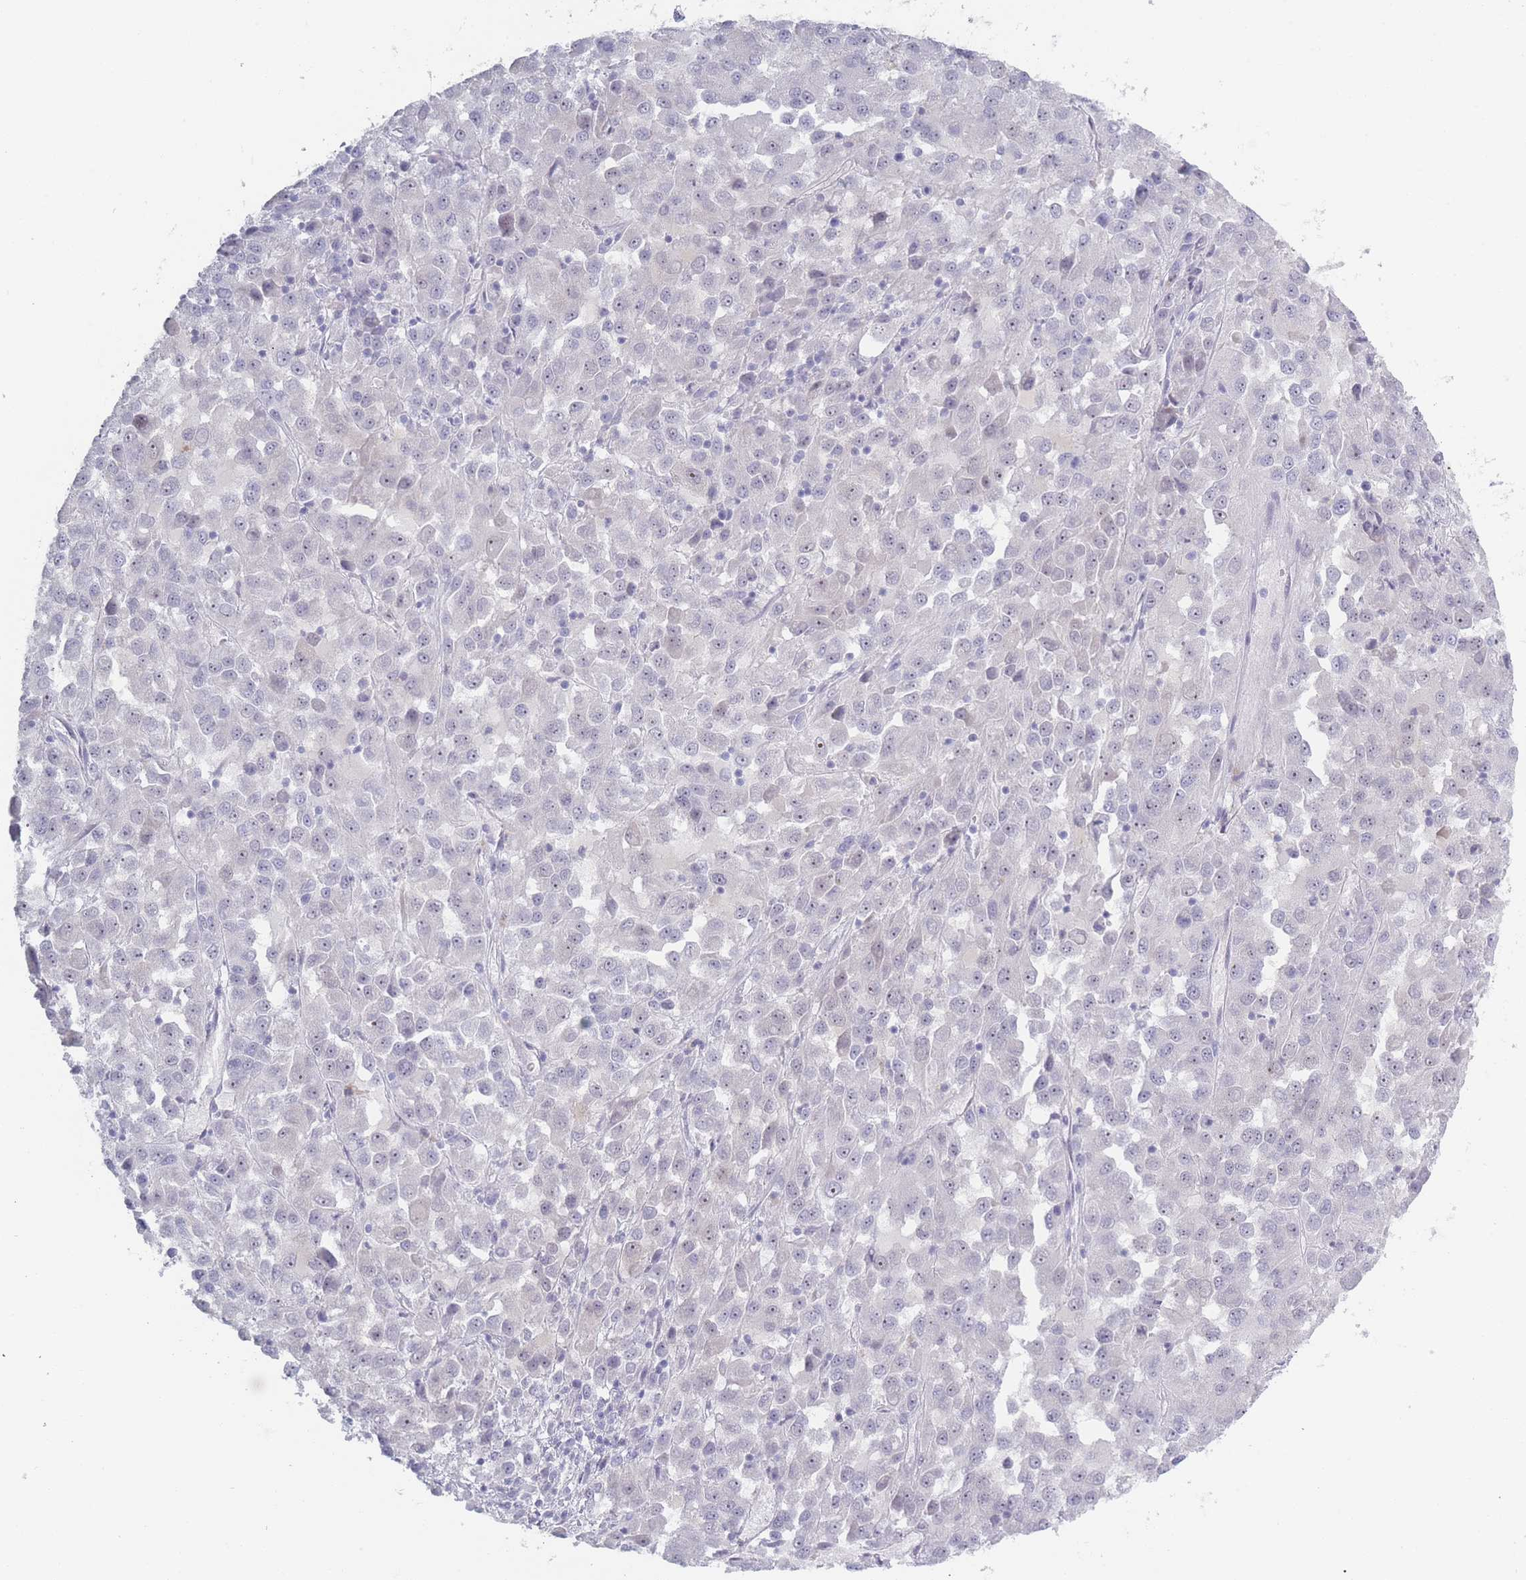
{"staining": {"intensity": "negative", "quantity": "none", "location": "none"}, "tissue": "melanoma", "cell_type": "Tumor cells", "image_type": "cancer", "snomed": [{"axis": "morphology", "description": "Malignant melanoma, Metastatic site"}, {"axis": "topography", "description": "Lung"}], "caption": "Tumor cells show no significant positivity in malignant melanoma (metastatic site).", "gene": "ROS1", "patient": {"sex": "male", "age": 64}}